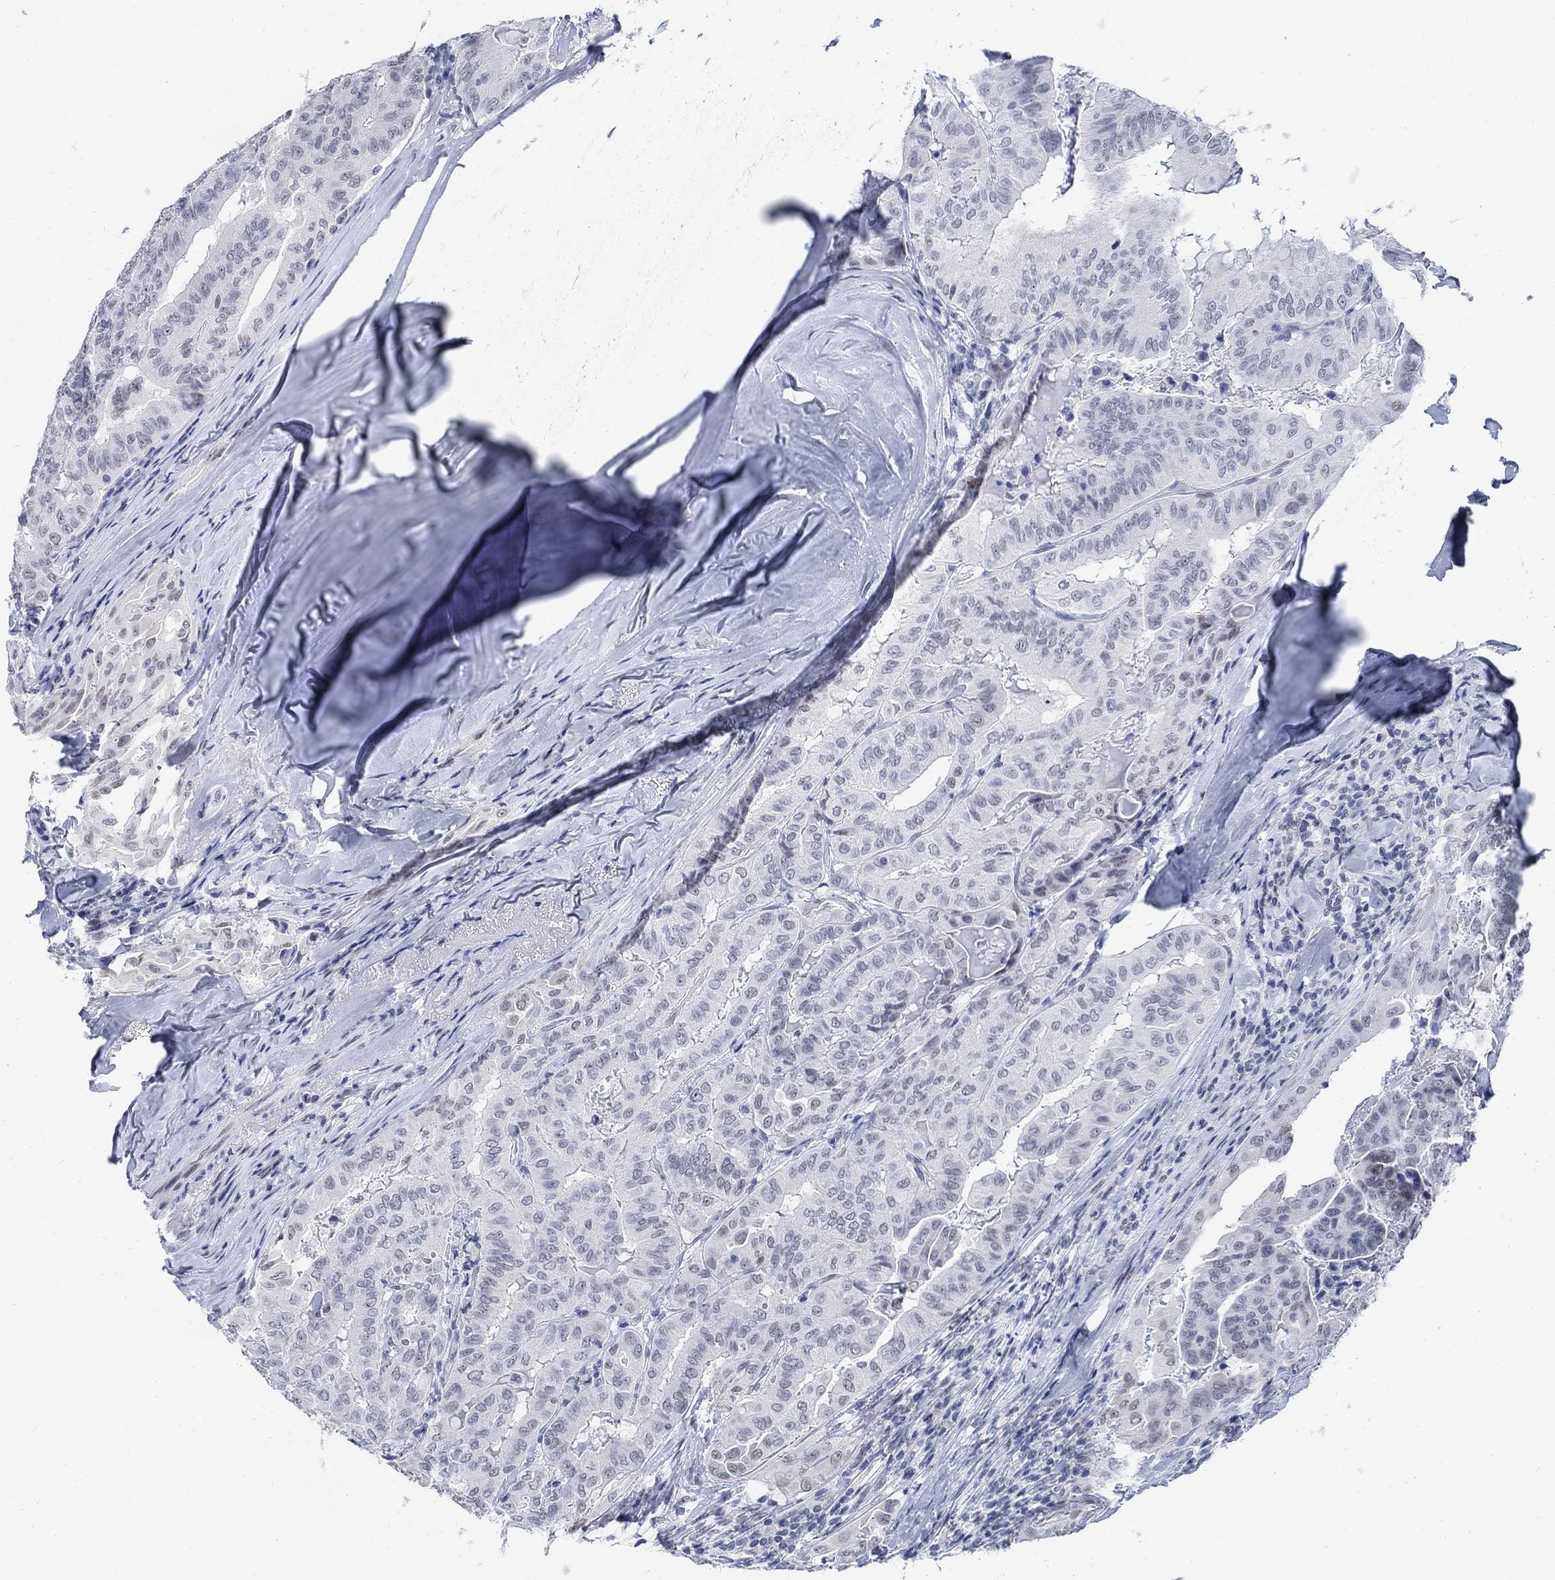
{"staining": {"intensity": "negative", "quantity": "none", "location": "none"}, "tissue": "thyroid cancer", "cell_type": "Tumor cells", "image_type": "cancer", "snomed": [{"axis": "morphology", "description": "Papillary adenocarcinoma, NOS"}, {"axis": "topography", "description": "Thyroid gland"}], "caption": "Human thyroid cancer (papillary adenocarcinoma) stained for a protein using immunohistochemistry exhibits no positivity in tumor cells.", "gene": "DLK1", "patient": {"sex": "female", "age": 68}}